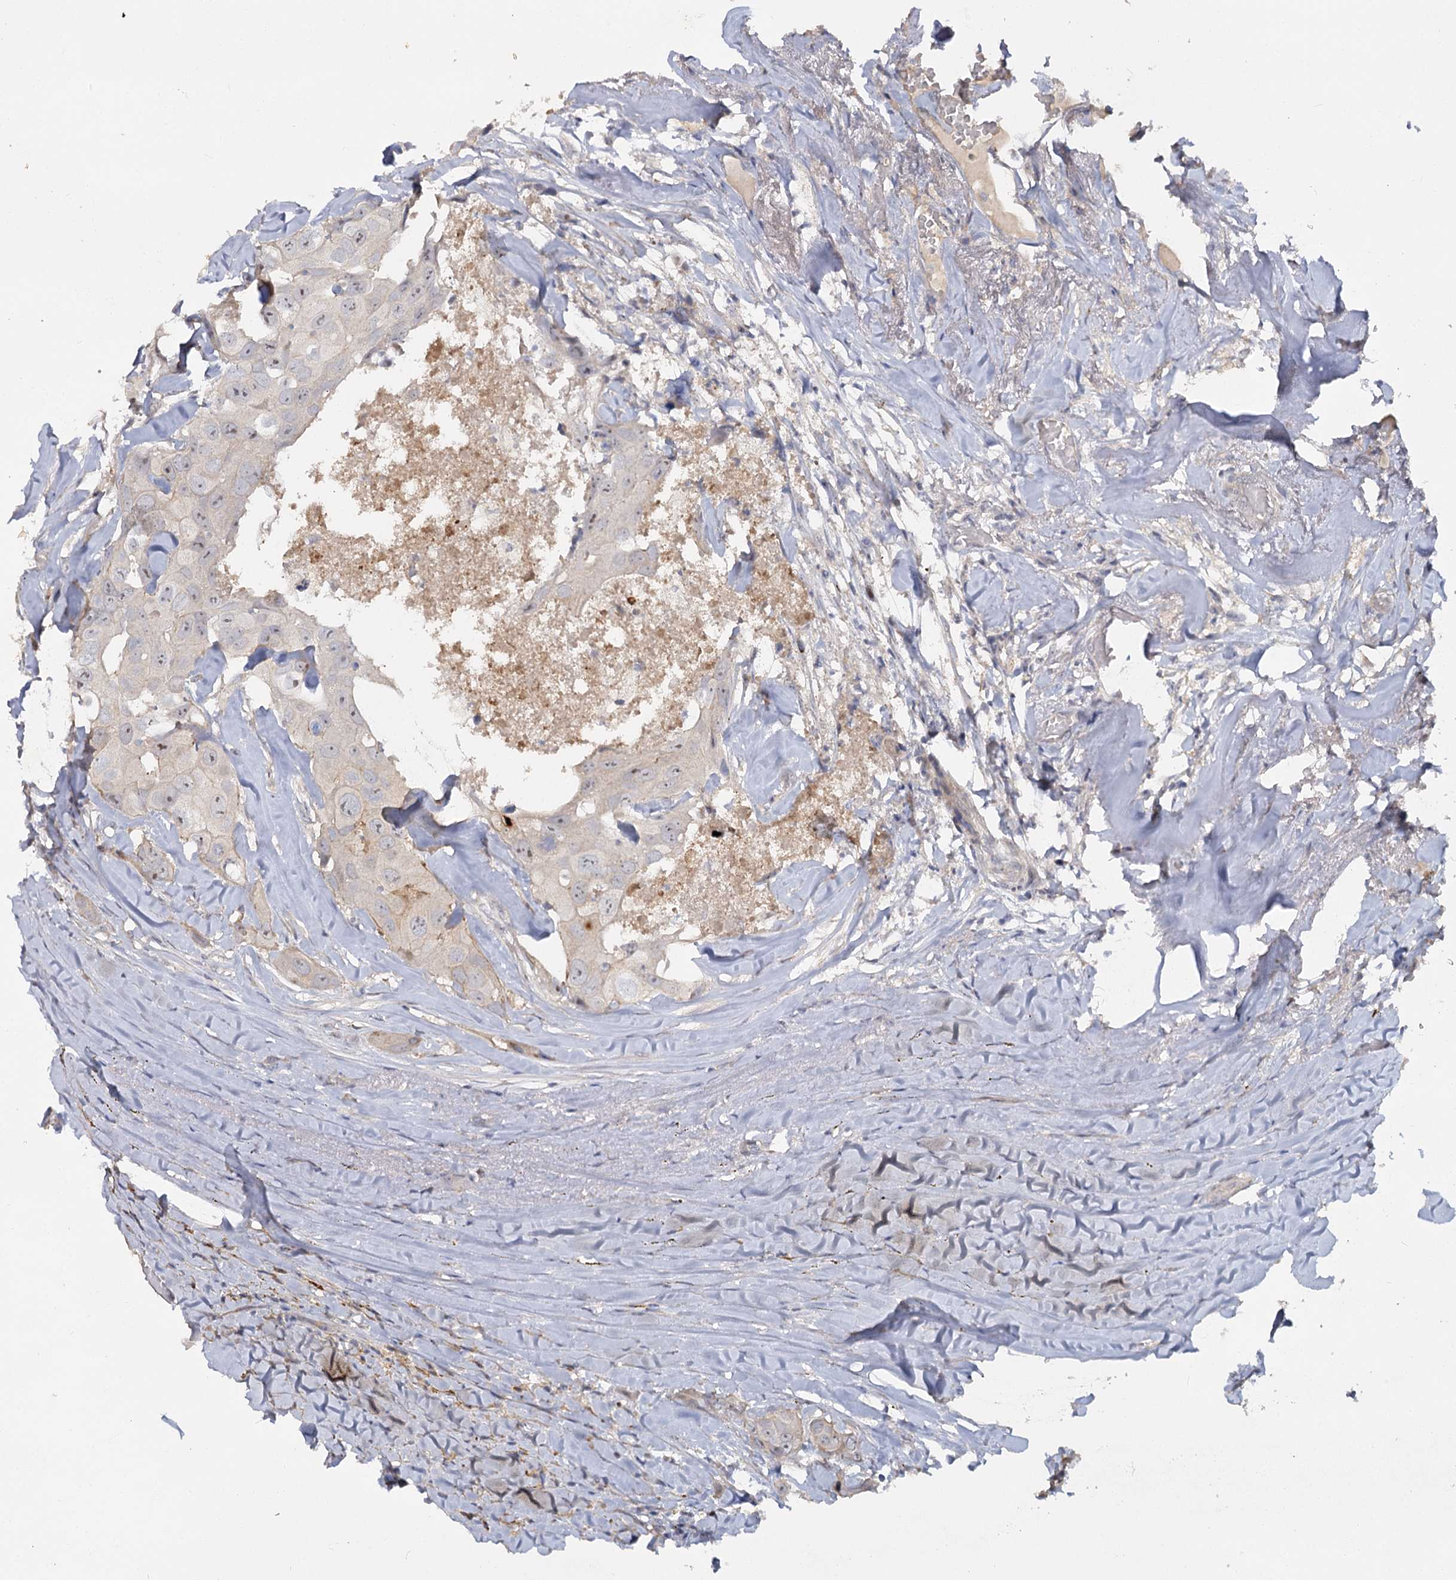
{"staining": {"intensity": "weak", "quantity": "<25%", "location": "nuclear"}, "tissue": "head and neck cancer", "cell_type": "Tumor cells", "image_type": "cancer", "snomed": [{"axis": "morphology", "description": "Adenocarcinoma, NOS"}, {"axis": "morphology", "description": "Adenocarcinoma, metastatic, NOS"}, {"axis": "topography", "description": "Head-Neck"}], "caption": "IHC micrograph of human head and neck cancer stained for a protein (brown), which displays no expression in tumor cells.", "gene": "ANGPTL5", "patient": {"sex": "male", "age": 75}}